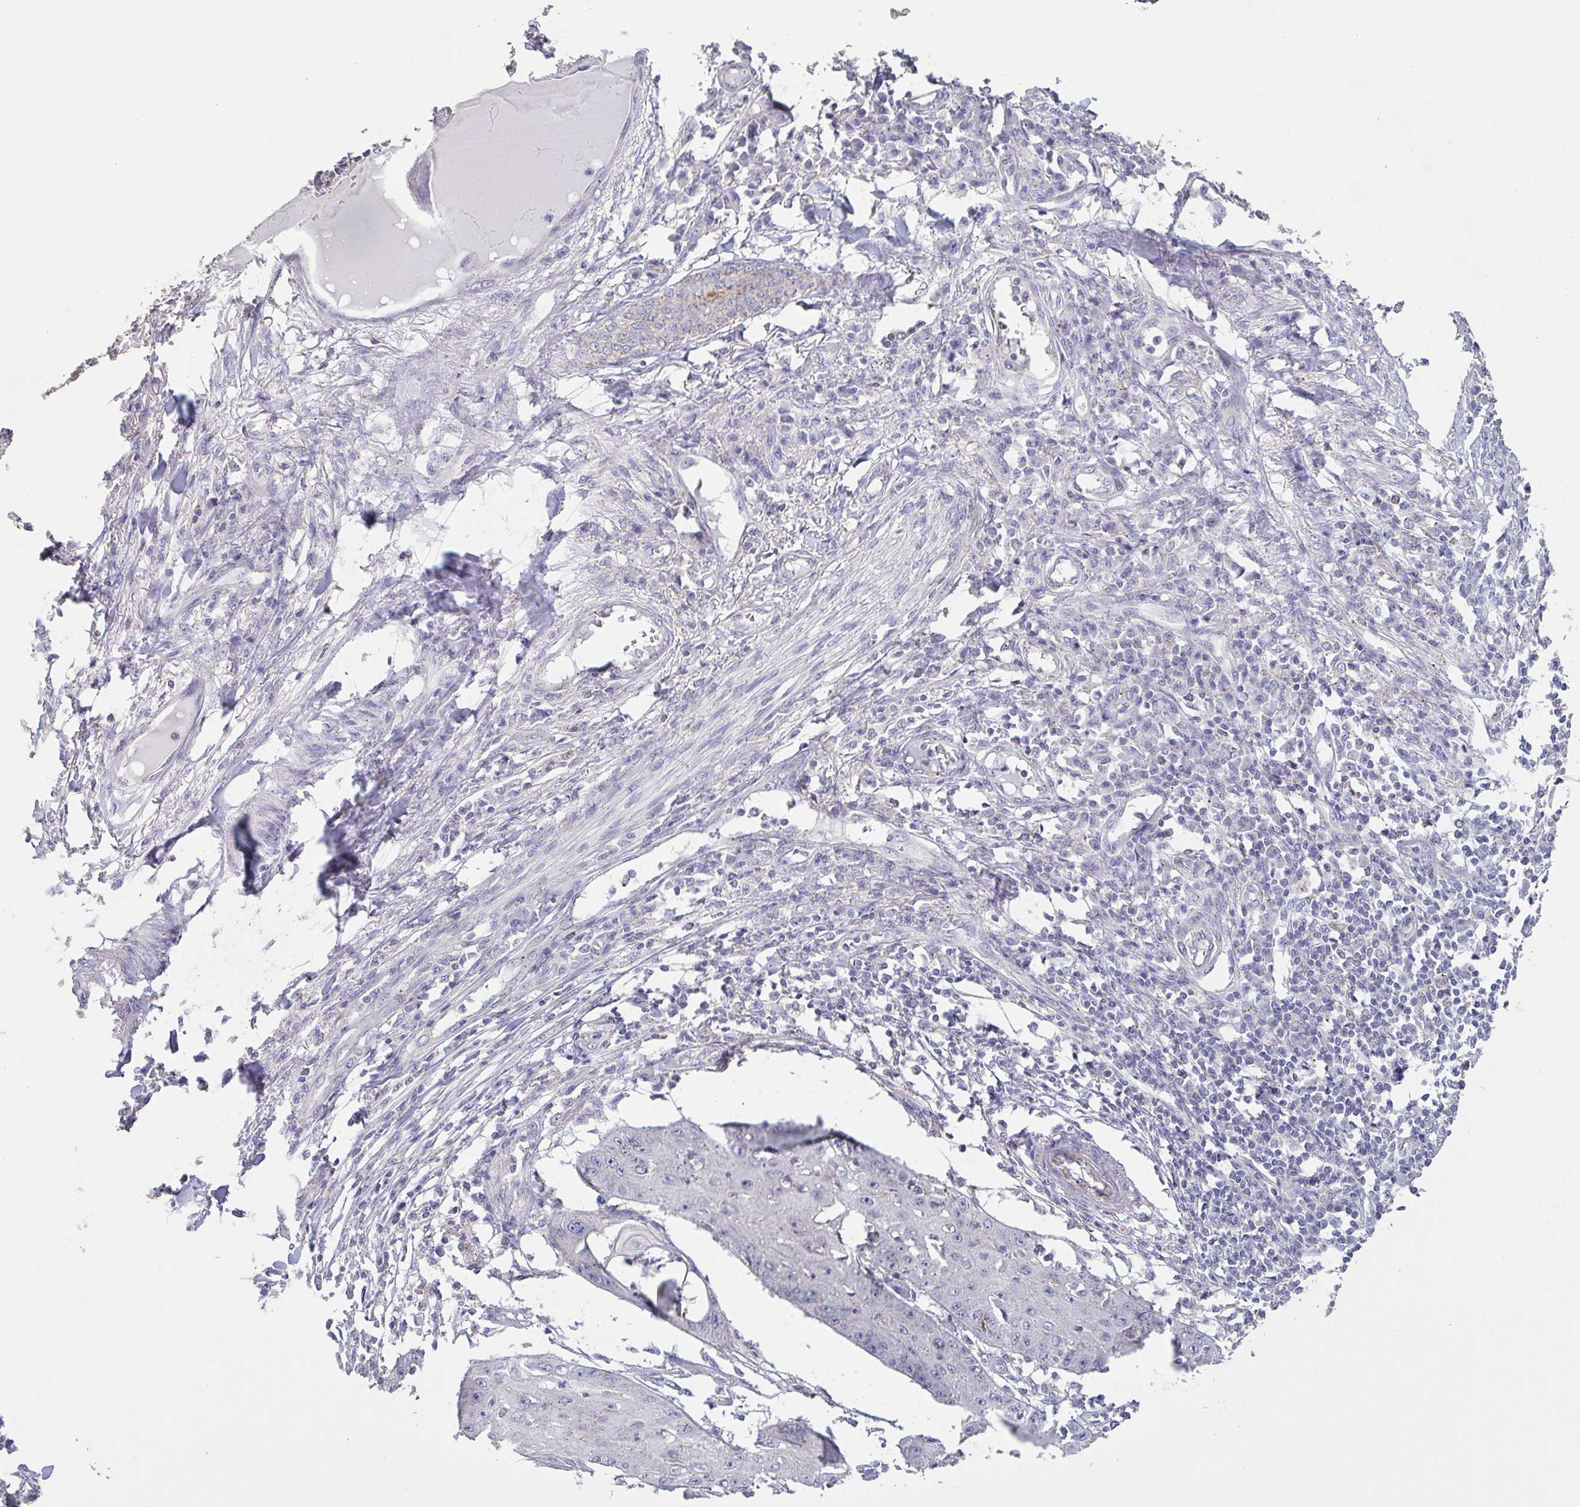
{"staining": {"intensity": "negative", "quantity": "none", "location": "none"}, "tissue": "skin cancer", "cell_type": "Tumor cells", "image_type": "cancer", "snomed": [{"axis": "morphology", "description": "Squamous cell carcinoma, NOS"}, {"axis": "topography", "description": "Skin"}], "caption": "DAB (3,3'-diaminobenzidine) immunohistochemical staining of human squamous cell carcinoma (skin) exhibits no significant positivity in tumor cells.", "gene": "CHMP5", "patient": {"sex": "male", "age": 70}}